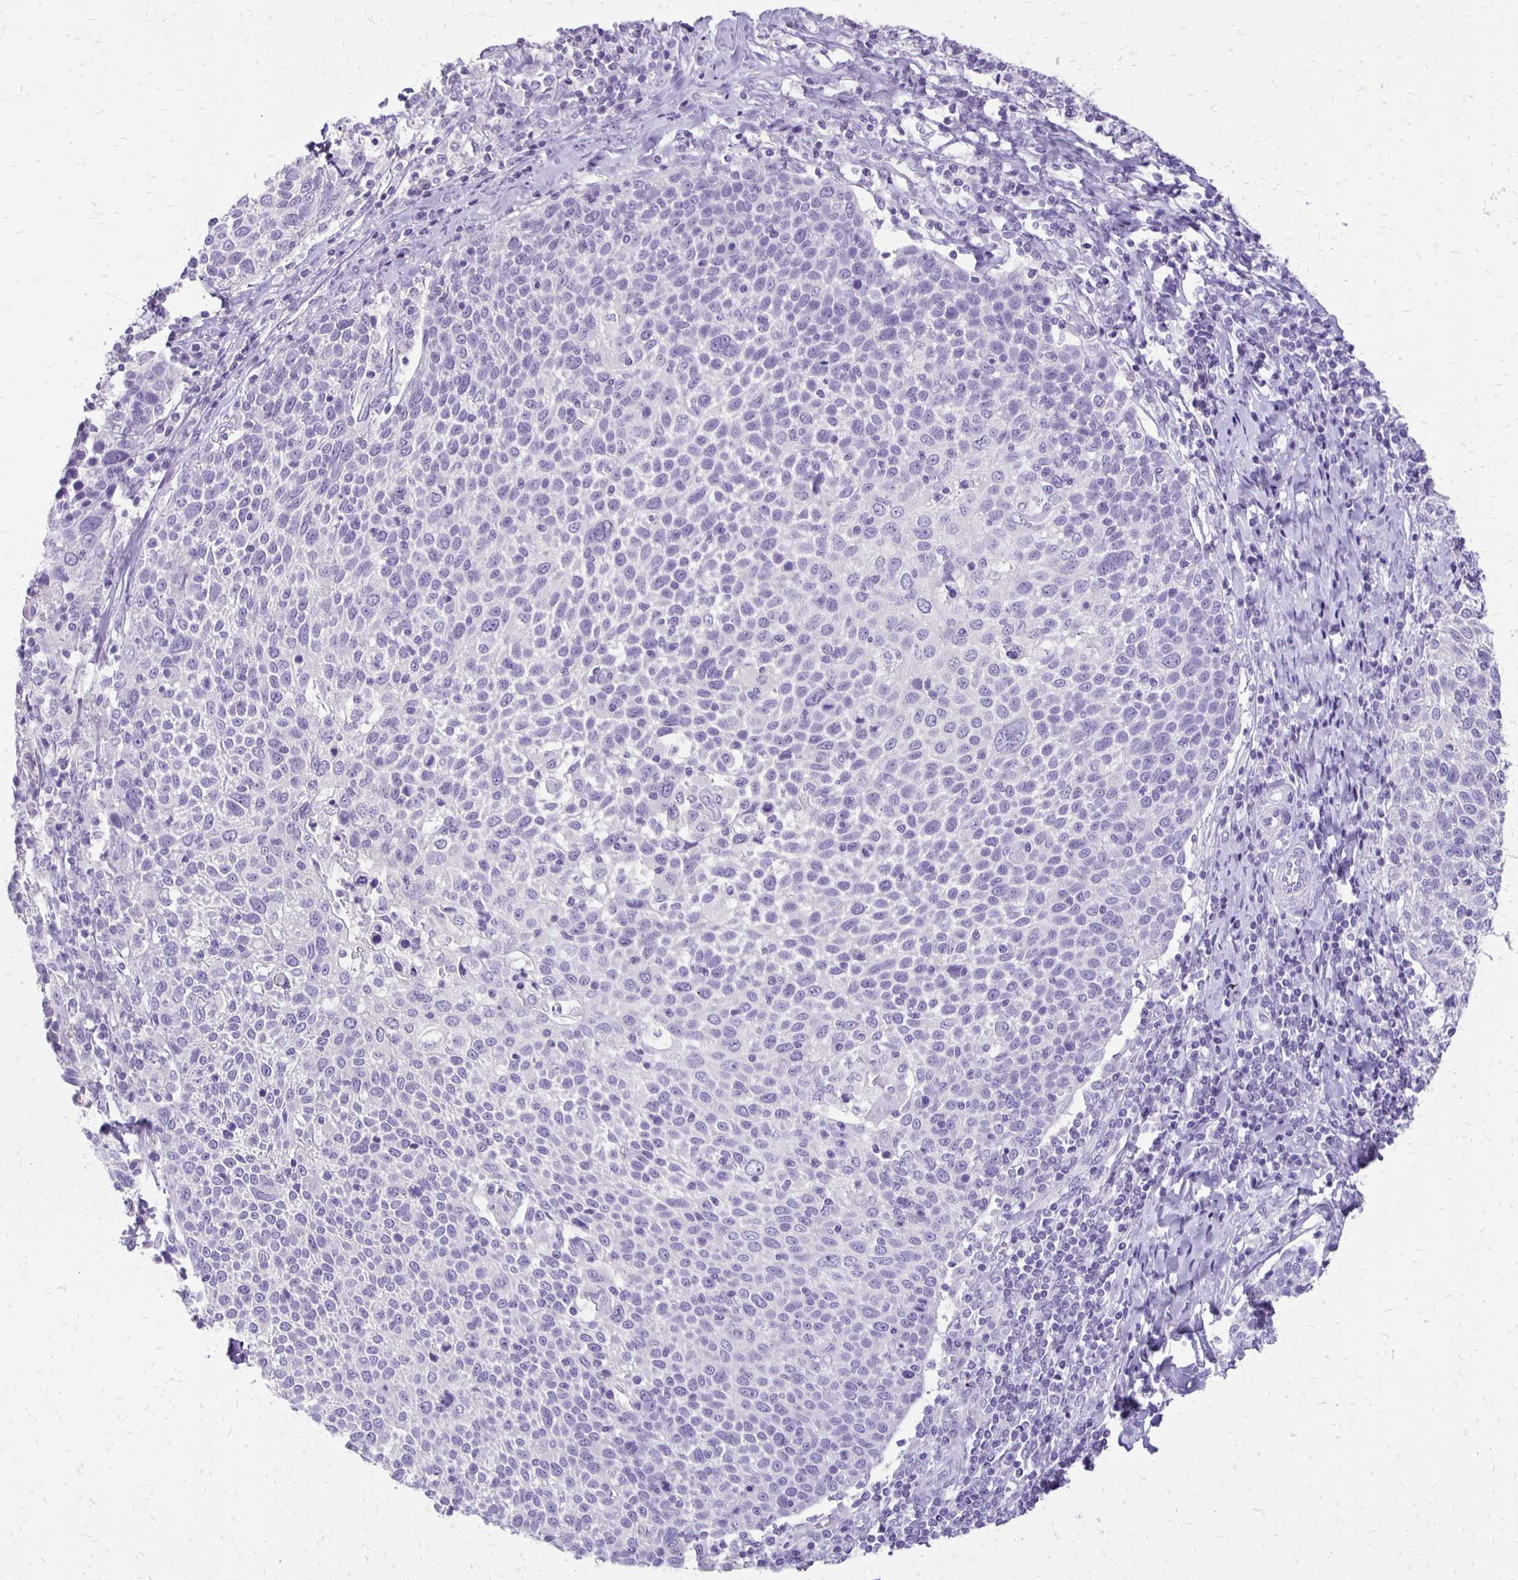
{"staining": {"intensity": "negative", "quantity": "none", "location": "none"}, "tissue": "cervical cancer", "cell_type": "Tumor cells", "image_type": "cancer", "snomed": [{"axis": "morphology", "description": "Squamous cell carcinoma, NOS"}, {"axis": "topography", "description": "Cervix"}], "caption": "Immunohistochemistry histopathology image of cervical cancer stained for a protein (brown), which reveals no positivity in tumor cells.", "gene": "ANKRD45", "patient": {"sex": "female", "age": 61}}